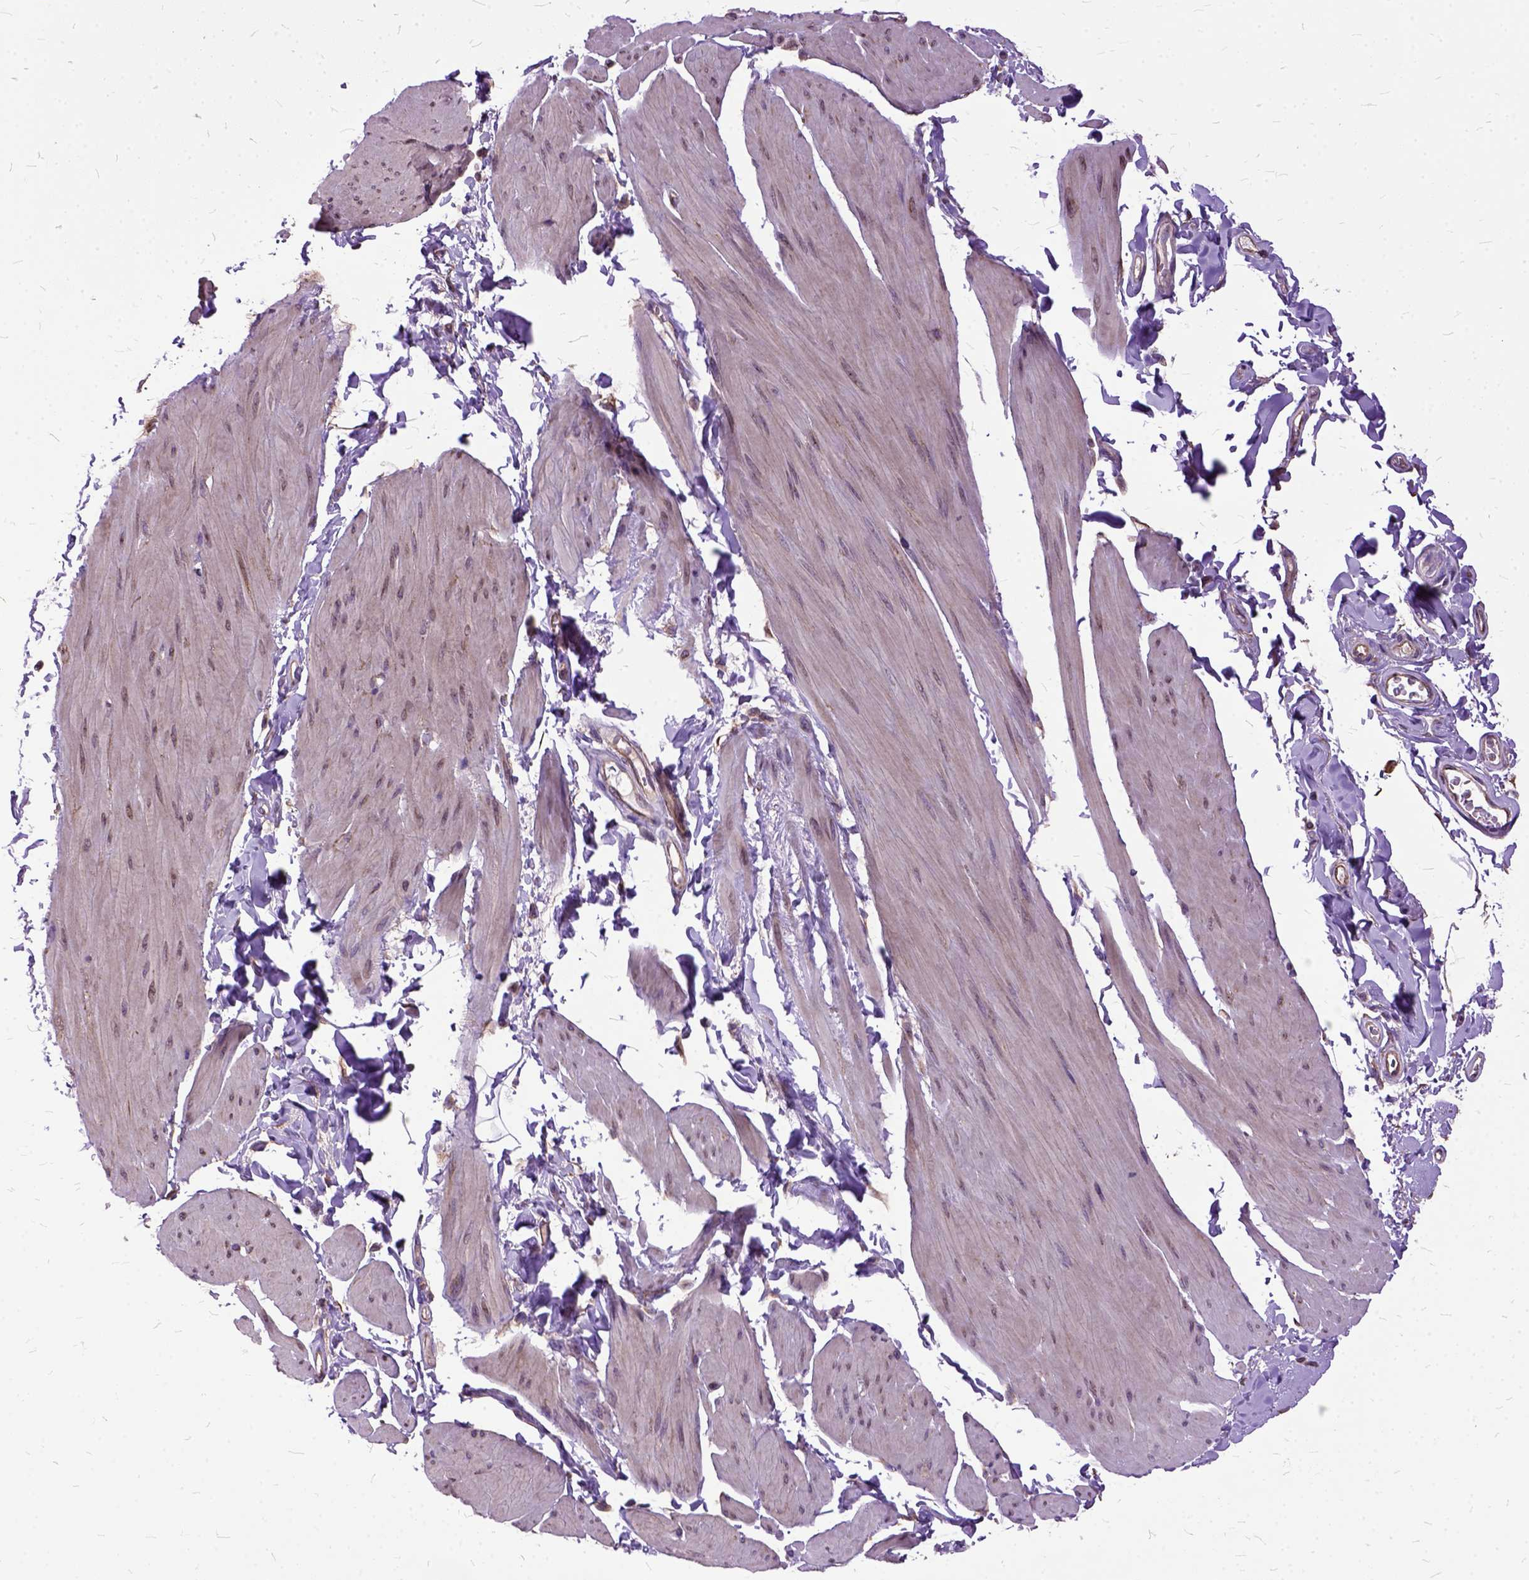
{"staining": {"intensity": "weak", "quantity": "<25%", "location": "cytoplasmic/membranous"}, "tissue": "smooth muscle", "cell_type": "Smooth muscle cells", "image_type": "normal", "snomed": [{"axis": "morphology", "description": "Normal tissue, NOS"}, {"axis": "topography", "description": "Adipose tissue"}, {"axis": "topography", "description": "Smooth muscle"}, {"axis": "topography", "description": "Peripheral nerve tissue"}], "caption": "This is an IHC micrograph of benign smooth muscle. There is no staining in smooth muscle cells.", "gene": "AREG", "patient": {"sex": "male", "age": 83}}